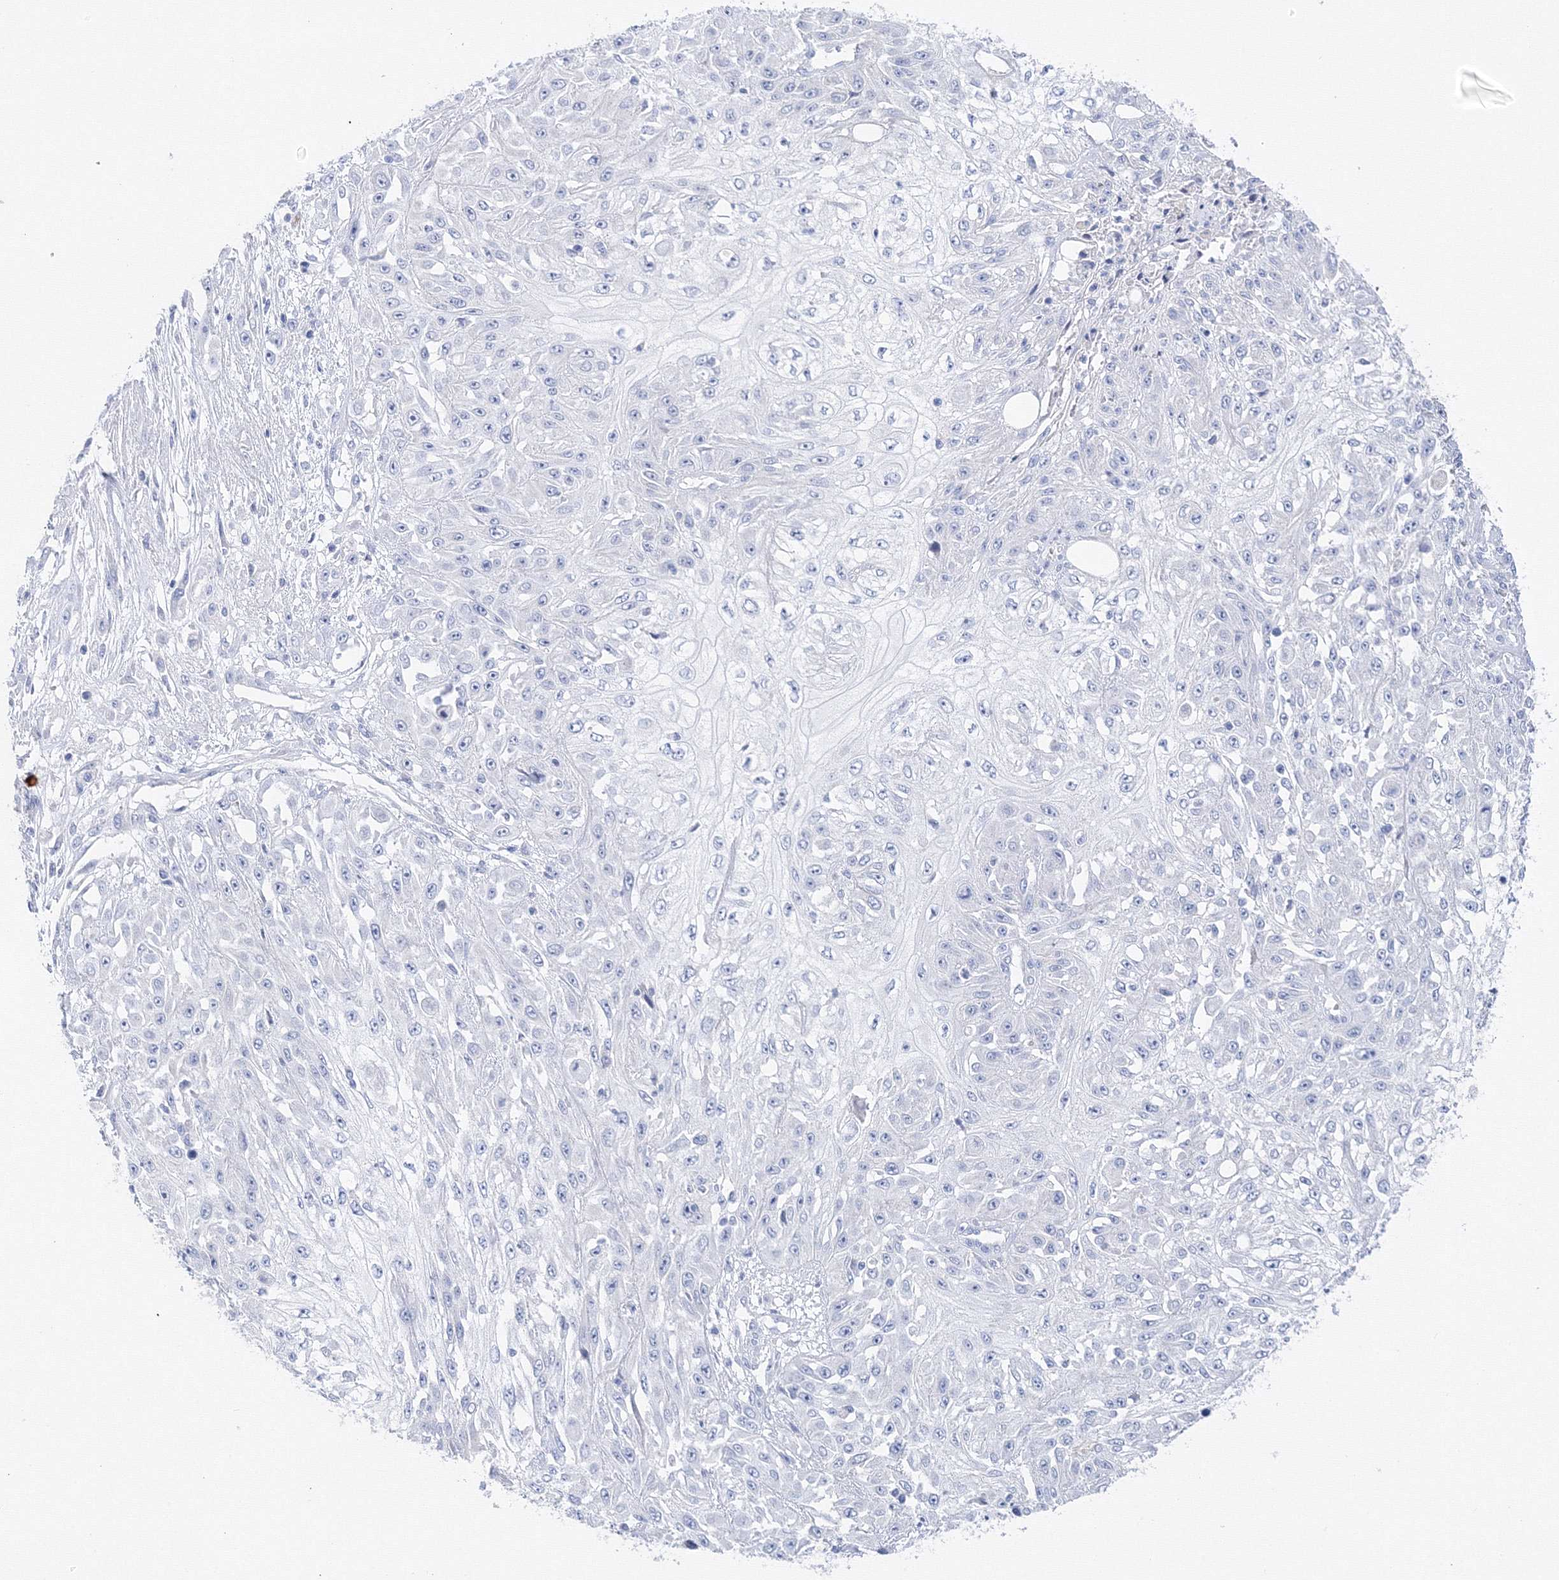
{"staining": {"intensity": "negative", "quantity": "none", "location": "none"}, "tissue": "skin cancer", "cell_type": "Tumor cells", "image_type": "cancer", "snomed": [{"axis": "morphology", "description": "Squamous cell carcinoma, NOS"}, {"axis": "morphology", "description": "Squamous cell carcinoma, metastatic, NOS"}, {"axis": "topography", "description": "Skin"}, {"axis": "topography", "description": "Lymph node"}], "caption": "Immunohistochemical staining of skin cancer (squamous cell carcinoma) displays no significant expression in tumor cells. Nuclei are stained in blue.", "gene": "TAMM41", "patient": {"sex": "male", "age": 75}}